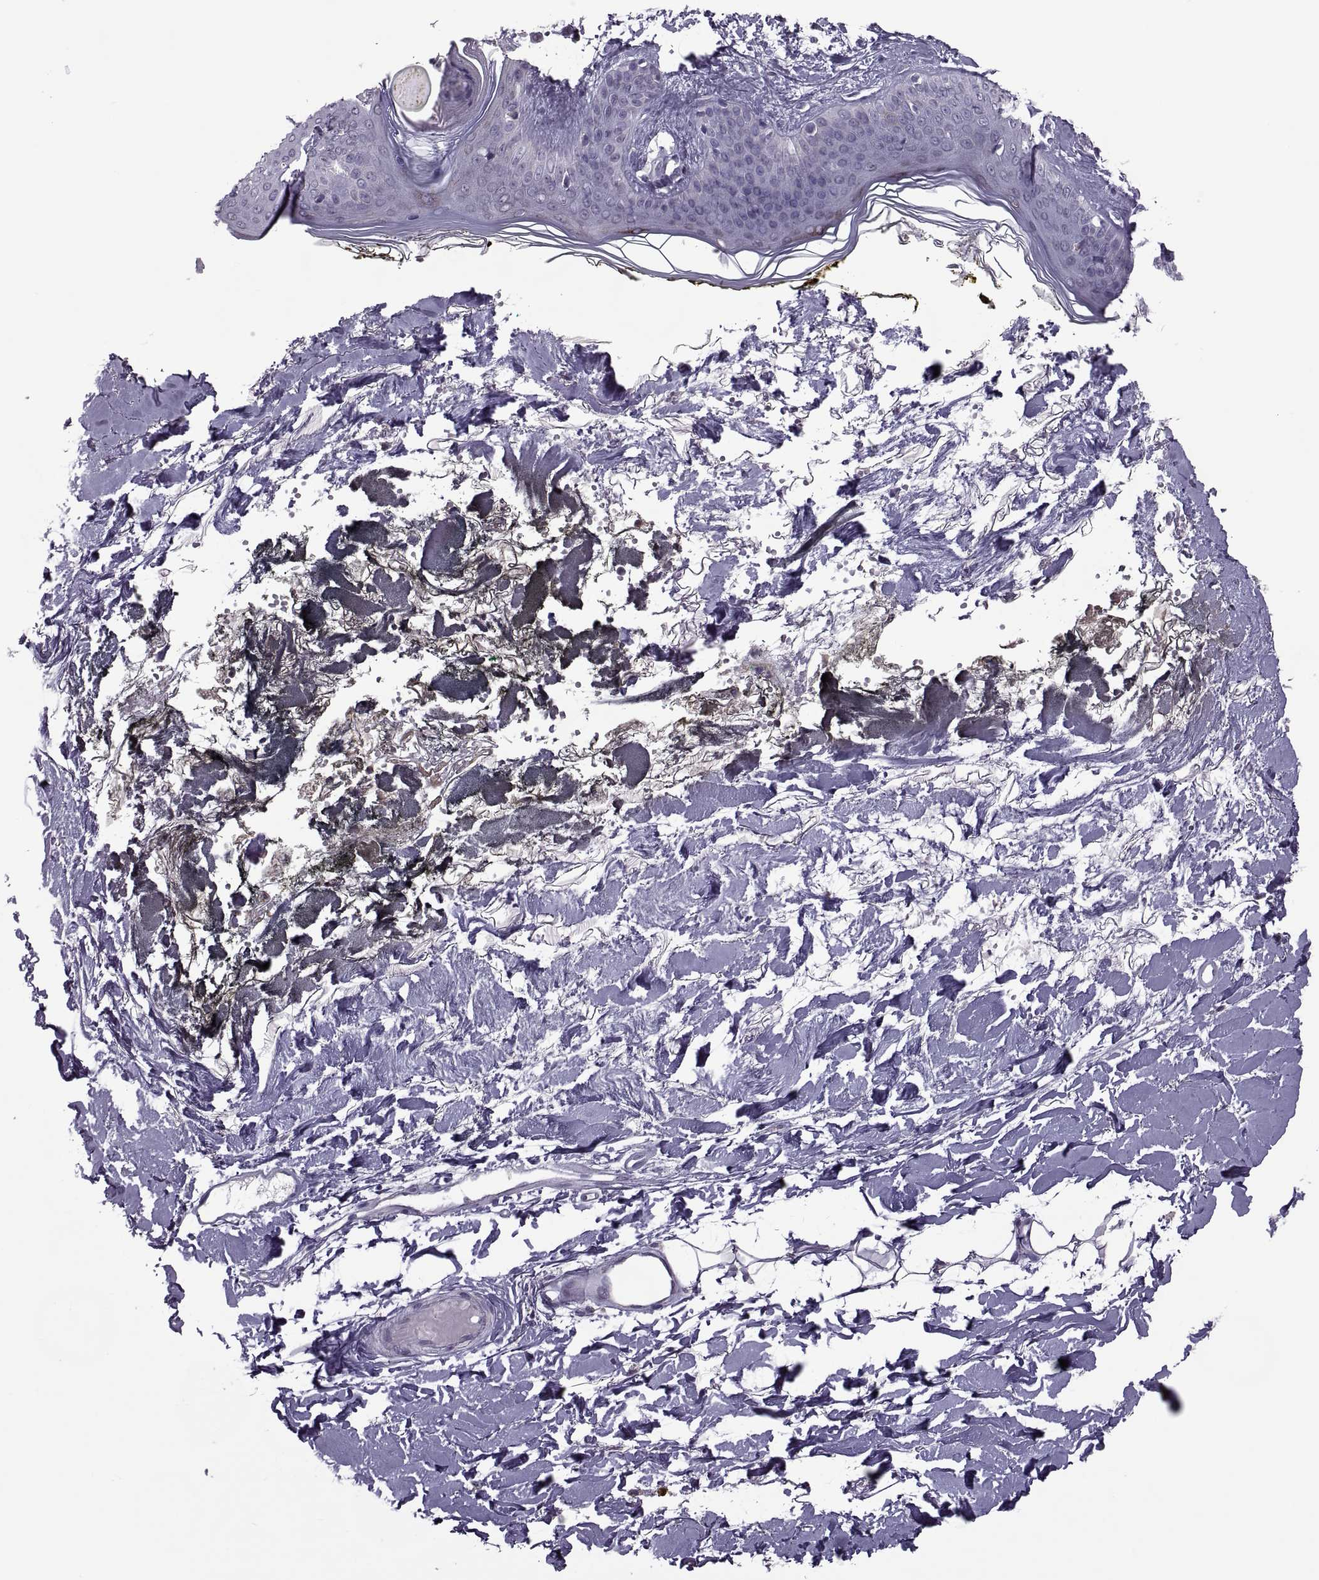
{"staining": {"intensity": "negative", "quantity": "none", "location": "none"}, "tissue": "skin", "cell_type": "Fibroblasts", "image_type": "normal", "snomed": [{"axis": "morphology", "description": "Normal tissue, NOS"}, {"axis": "topography", "description": "Skin"}], "caption": "This is a micrograph of immunohistochemistry staining of benign skin, which shows no expression in fibroblasts.", "gene": "PABPC1", "patient": {"sex": "female", "age": 34}}